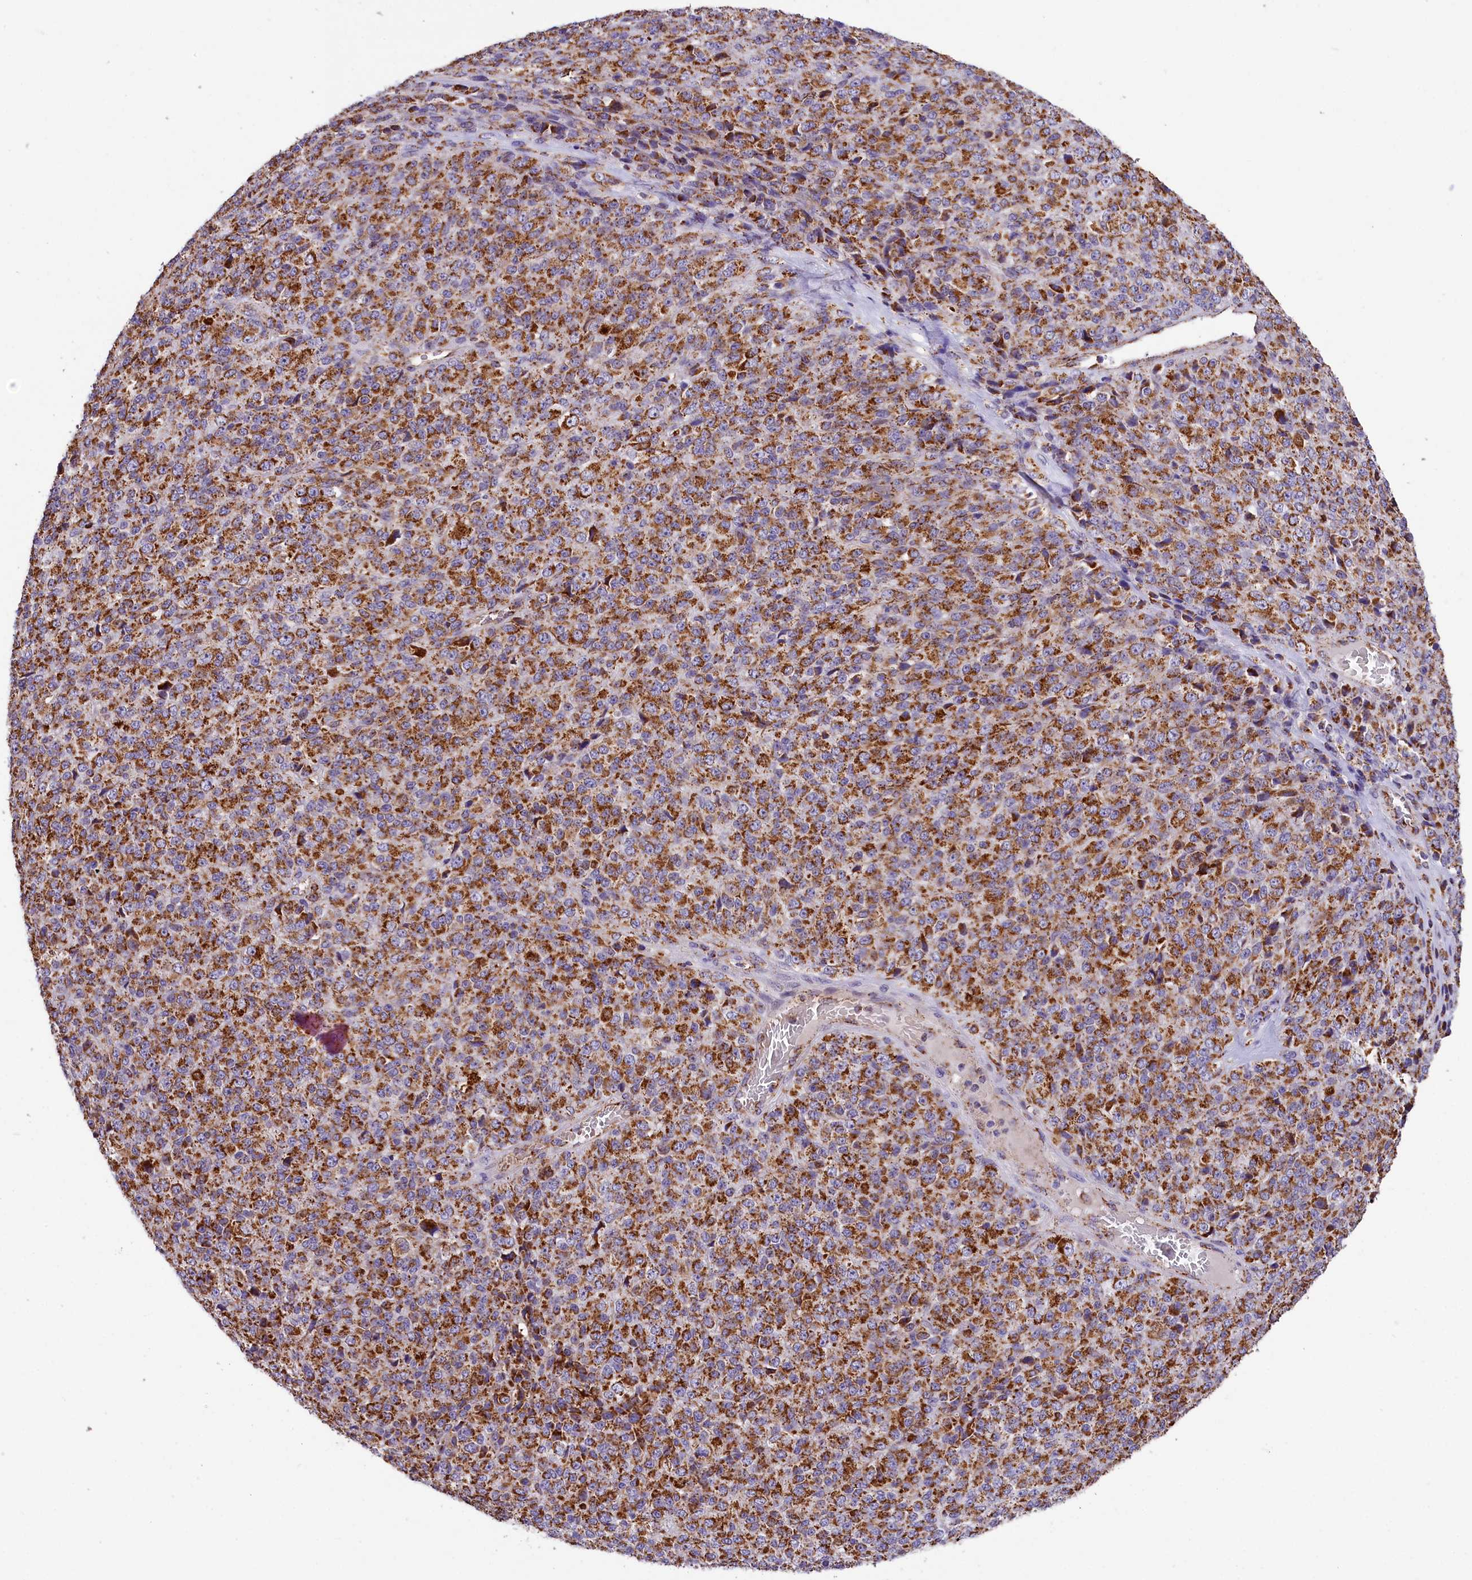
{"staining": {"intensity": "strong", "quantity": ">75%", "location": "cytoplasmic/membranous"}, "tissue": "melanoma", "cell_type": "Tumor cells", "image_type": "cancer", "snomed": [{"axis": "morphology", "description": "Malignant melanoma, Metastatic site"}, {"axis": "topography", "description": "Brain"}], "caption": "Immunohistochemistry of malignant melanoma (metastatic site) demonstrates high levels of strong cytoplasmic/membranous positivity in about >75% of tumor cells.", "gene": "NDUFA8", "patient": {"sex": "female", "age": 56}}